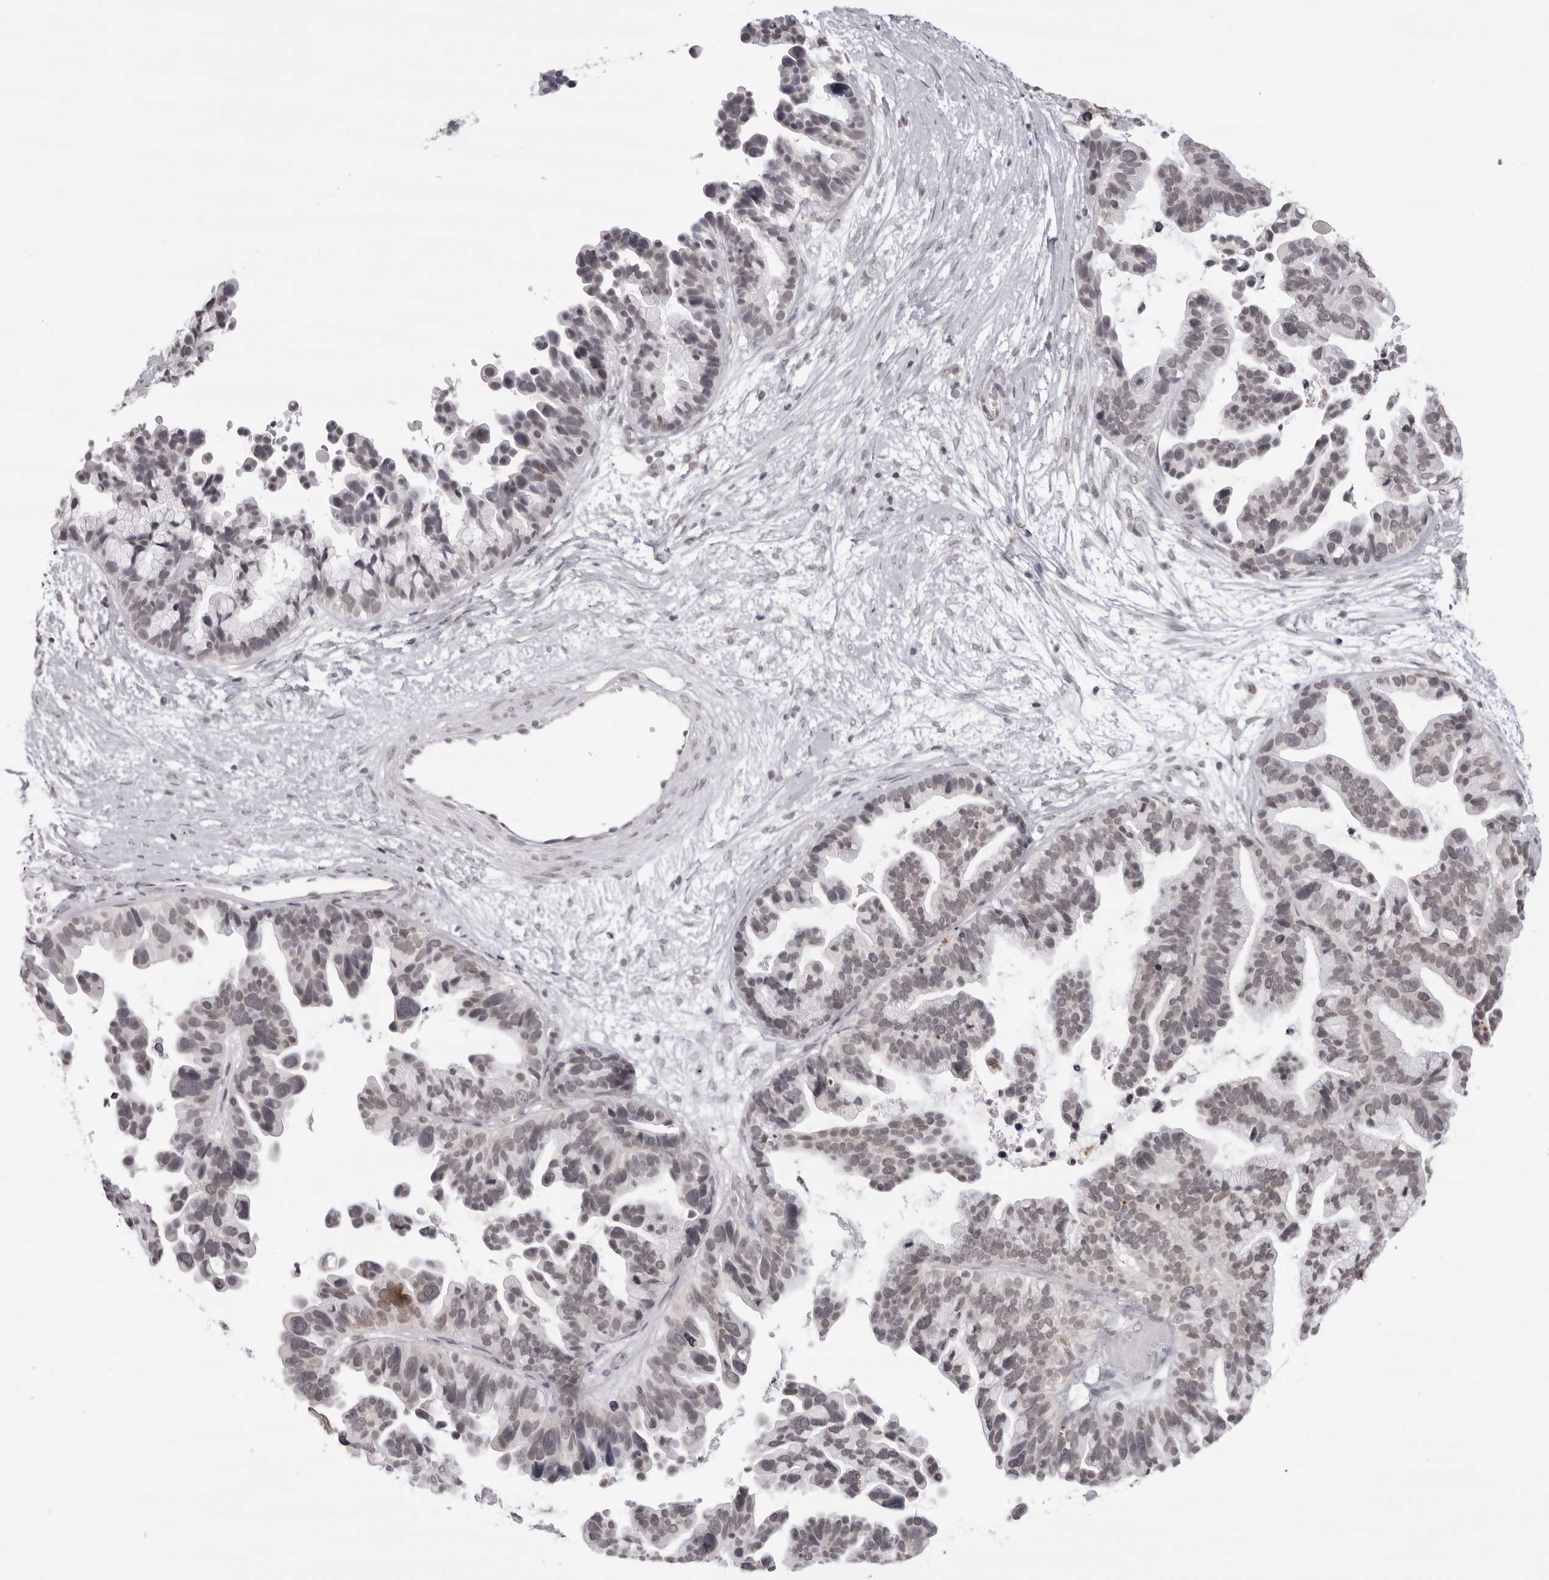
{"staining": {"intensity": "weak", "quantity": "<25%", "location": "nuclear"}, "tissue": "ovarian cancer", "cell_type": "Tumor cells", "image_type": "cancer", "snomed": [{"axis": "morphology", "description": "Cystadenocarcinoma, serous, NOS"}, {"axis": "topography", "description": "Ovary"}], "caption": "Tumor cells are negative for brown protein staining in ovarian serous cystadenocarcinoma.", "gene": "NTM", "patient": {"sex": "female", "age": 56}}